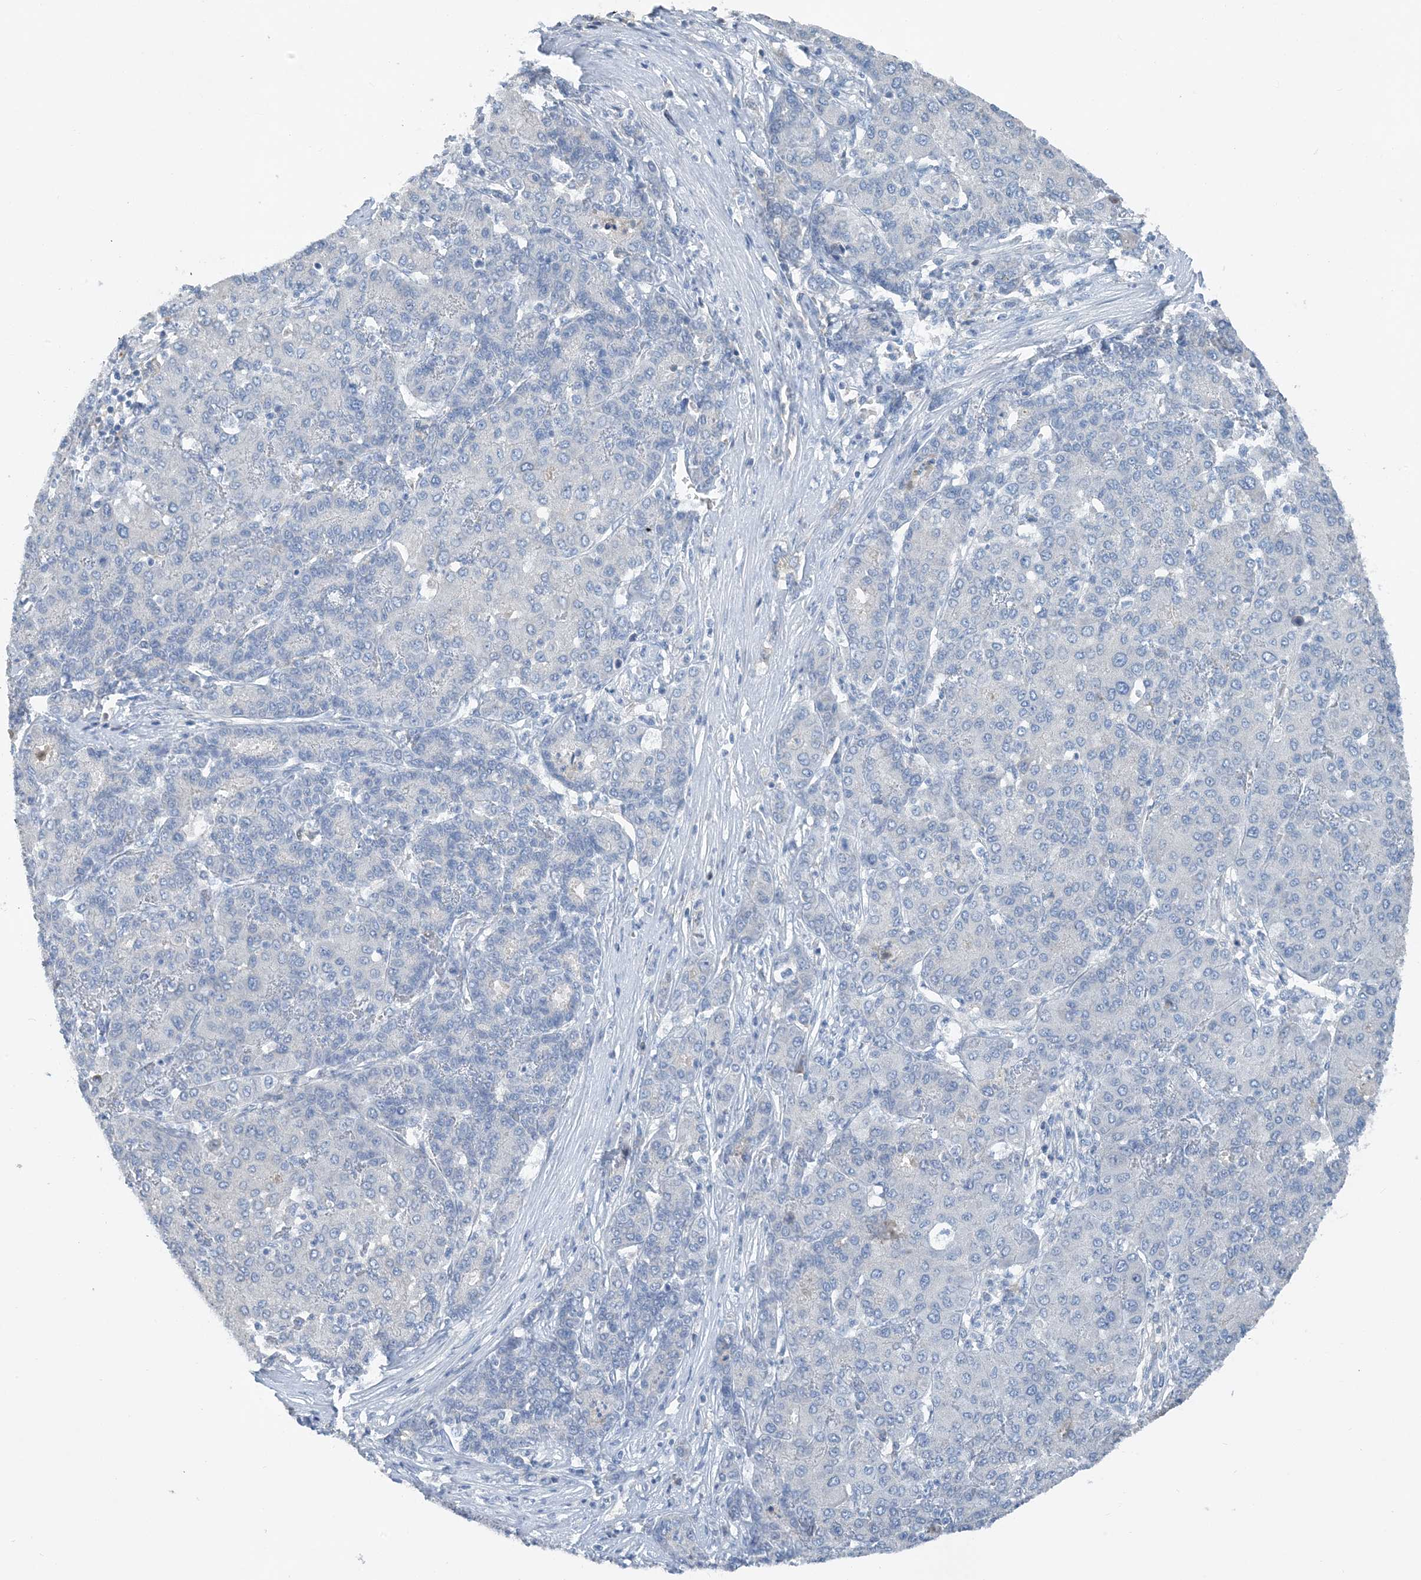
{"staining": {"intensity": "negative", "quantity": "none", "location": "none"}, "tissue": "liver cancer", "cell_type": "Tumor cells", "image_type": "cancer", "snomed": [{"axis": "morphology", "description": "Carcinoma, Hepatocellular, NOS"}, {"axis": "topography", "description": "Liver"}], "caption": "This is an immunohistochemistry histopathology image of liver cancer. There is no staining in tumor cells.", "gene": "CTRL", "patient": {"sex": "male", "age": 65}}